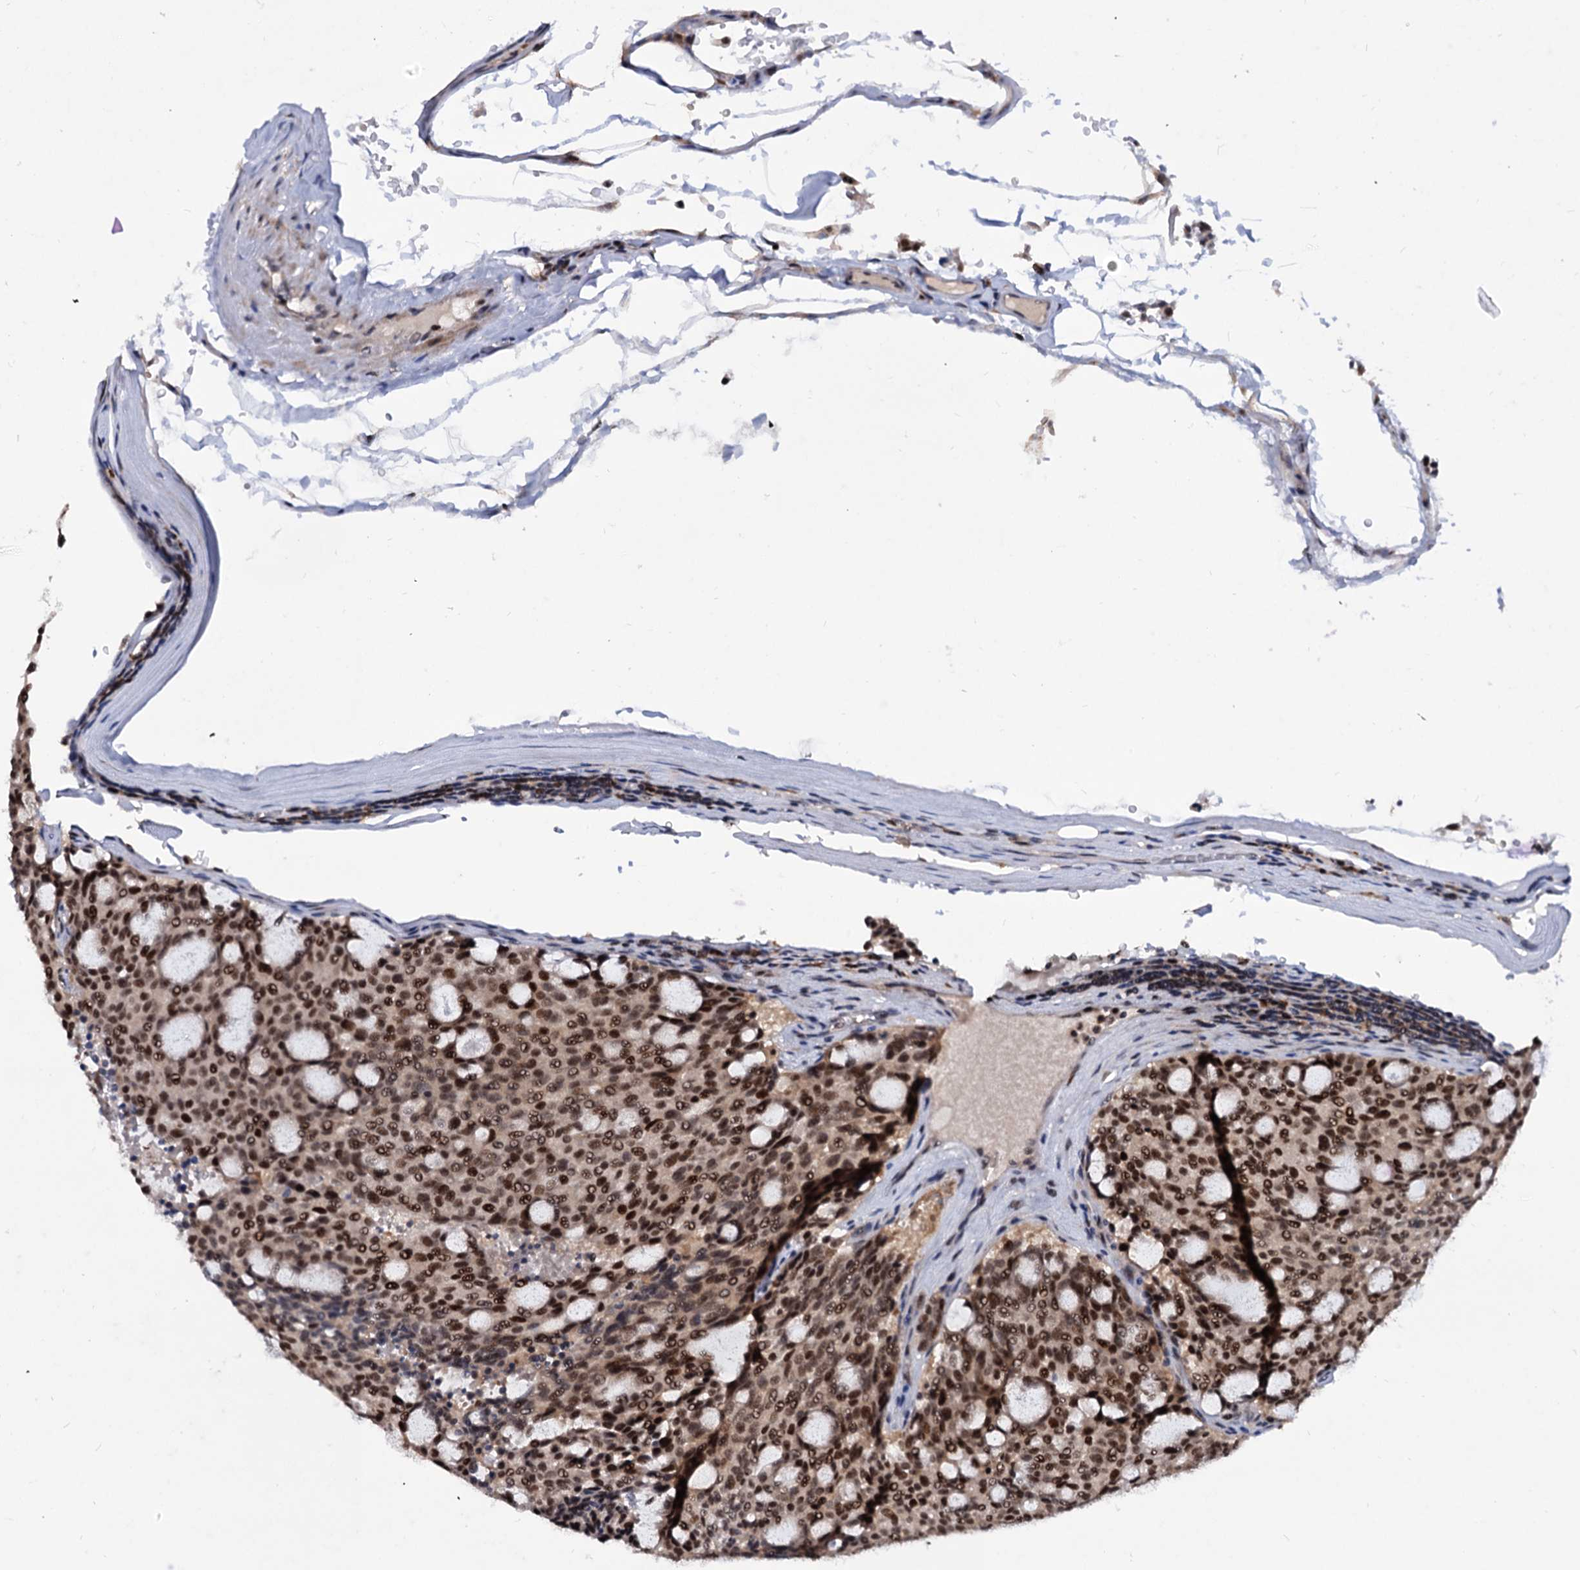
{"staining": {"intensity": "strong", "quantity": ">75%", "location": "nuclear"}, "tissue": "carcinoid", "cell_type": "Tumor cells", "image_type": "cancer", "snomed": [{"axis": "morphology", "description": "Carcinoid, malignant, NOS"}, {"axis": "topography", "description": "Pancreas"}], "caption": "Brown immunohistochemical staining in human malignant carcinoid exhibits strong nuclear staining in about >75% of tumor cells.", "gene": "RNASEH2B", "patient": {"sex": "female", "age": 54}}